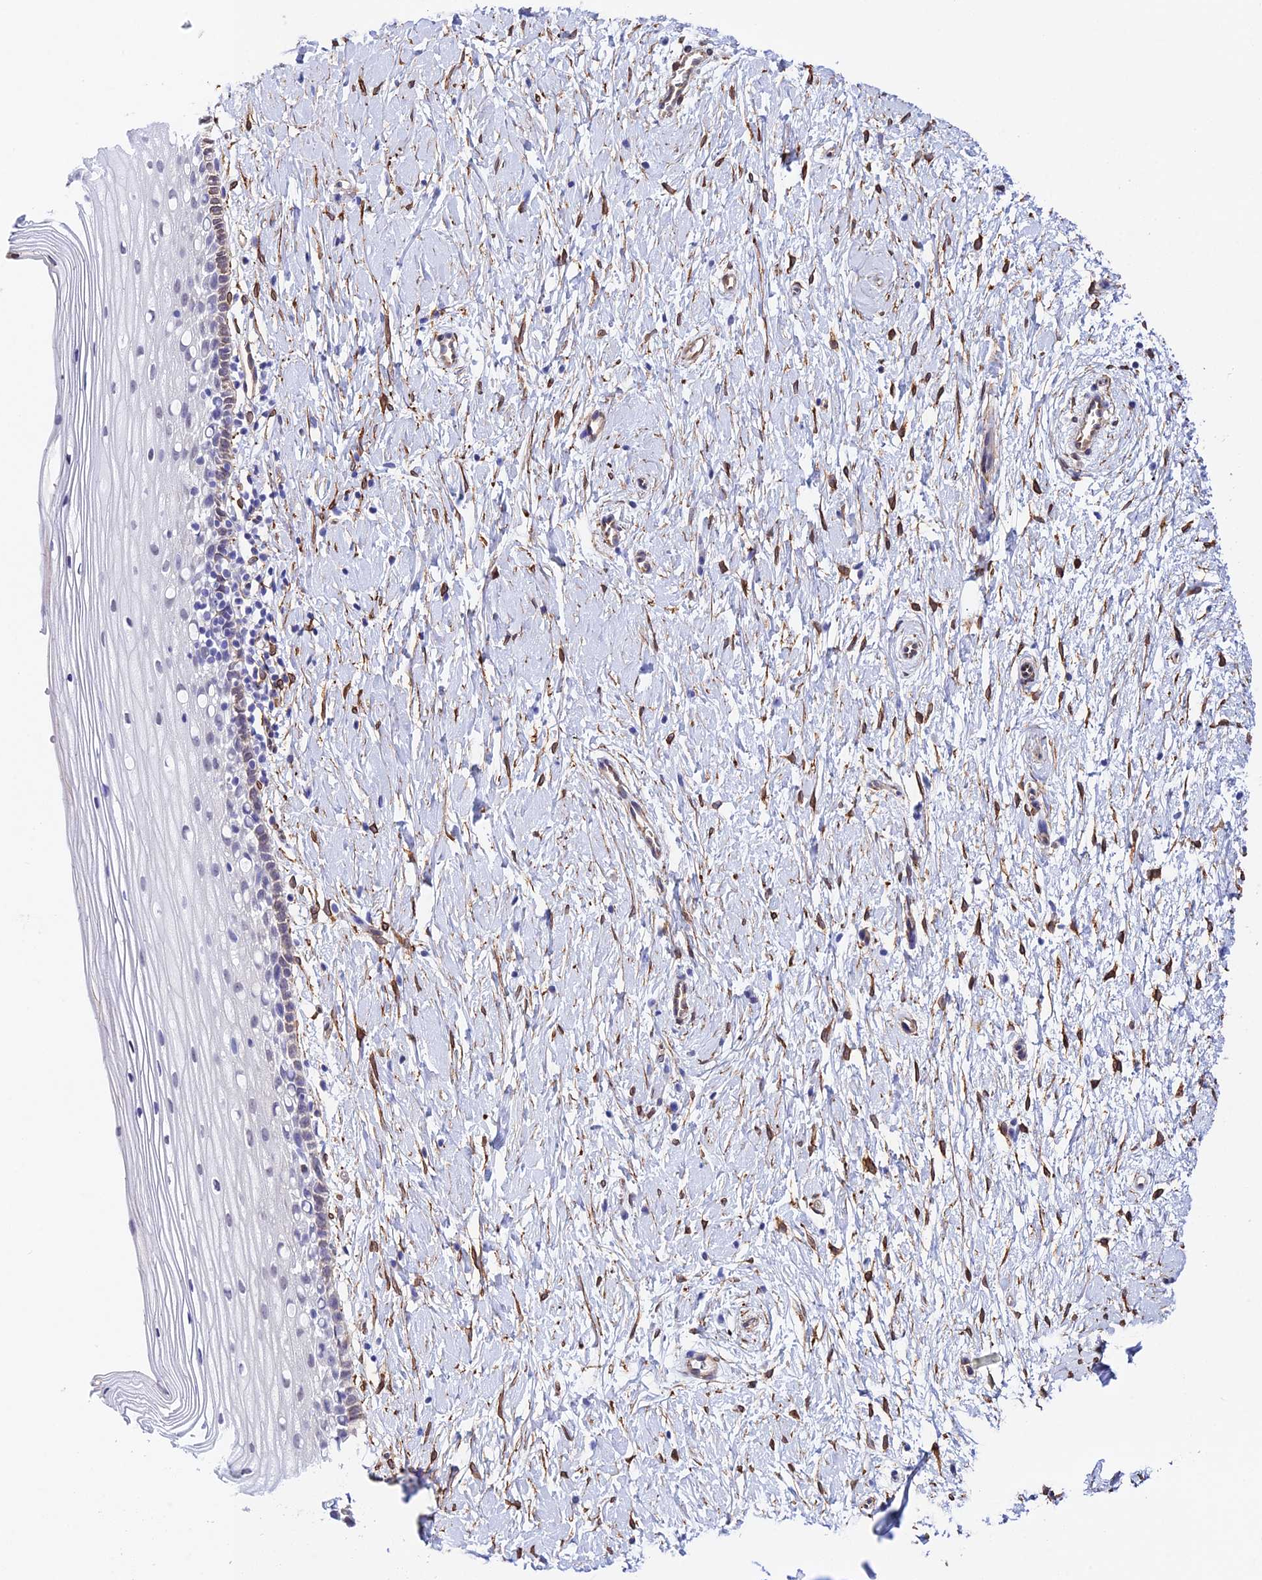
{"staining": {"intensity": "weak", "quantity": "<25%", "location": "cytoplasmic/membranous"}, "tissue": "cervix", "cell_type": "Squamous epithelial cells", "image_type": "normal", "snomed": [{"axis": "morphology", "description": "Normal tissue, NOS"}, {"axis": "topography", "description": "Cervix"}], "caption": "An immunohistochemistry image of unremarkable cervix is shown. There is no staining in squamous epithelial cells of cervix.", "gene": "MXRA7", "patient": {"sex": "female", "age": 39}}